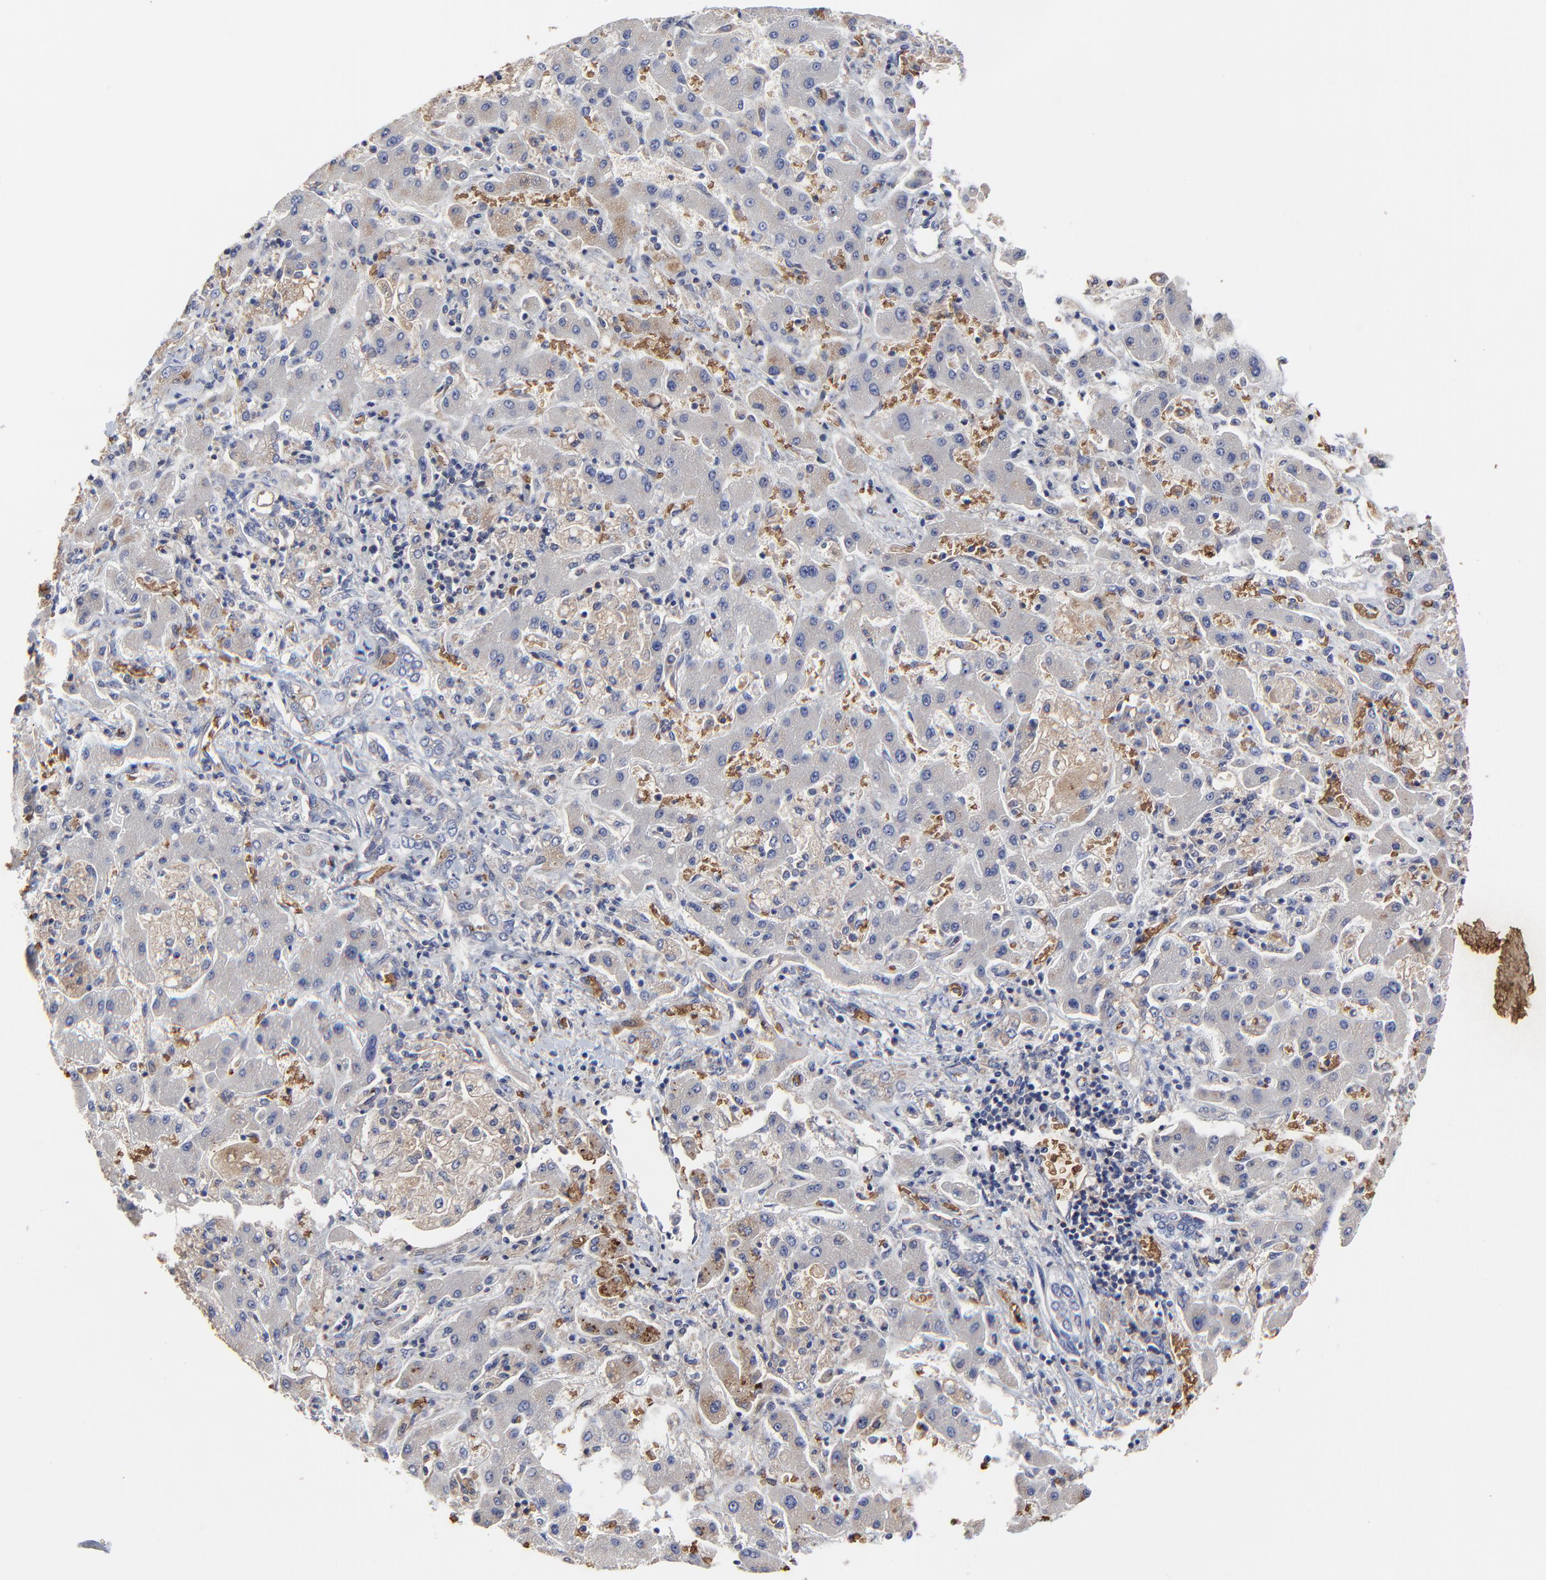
{"staining": {"intensity": "weak", "quantity": ">75%", "location": "cytoplasmic/membranous"}, "tissue": "liver cancer", "cell_type": "Tumor cells", "image_type": "cancer", "snomed": [{"axis": "morphology", "description": "Cholangiocarcinoma"}, {"axis": "topography", "description": "Liver"}], "caption": "DAB (3,3'-diaminobenzidine) immunohistochemical staining of liver cholangiocarcinoma exhibits weak cytoplasmic/membranous protein positivity in about >75% of tumor cells.", "gene": "PAG1", "patient": {"sex": "male", "age": 50}}